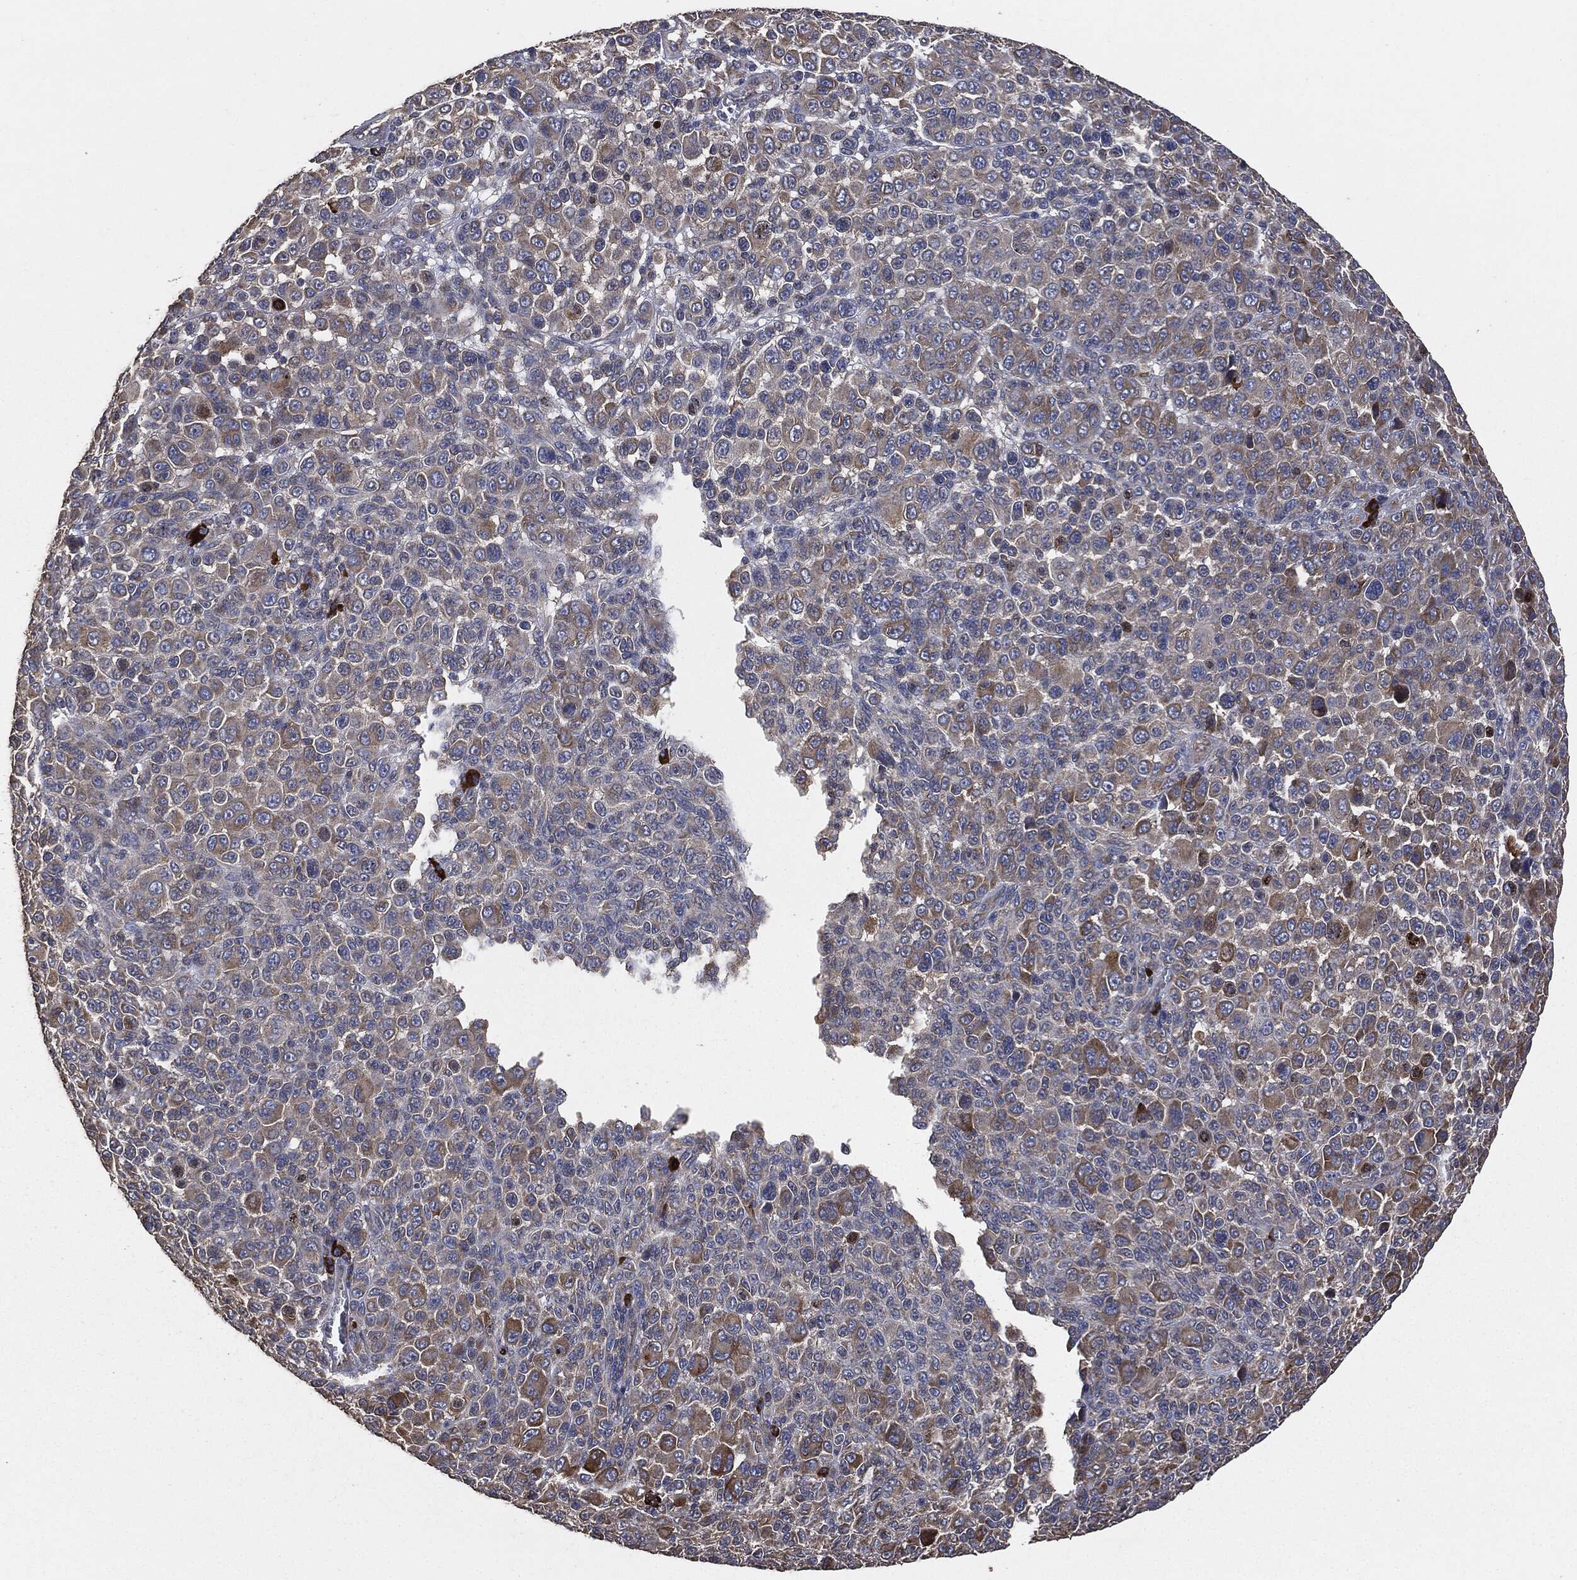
{"staining": {"intensity": "strong", "quantity": "<25%", "location": "cytoplasmic/membranous"}, "tissue": "melanoma", "cell_type": "Tumor cells", "image_type": "cancer", "snomed": [{"axis": "morphology", "description": "Malignant melanoma, NOS"}, {"axis": "topography", "description": "Skin"}], "caption": "Melanoma stained for a protein demonstrates strong cytoplasmic/membranous positivity in tumor cells. (IHC, brightfield microscopy, high magnification).", "gene": "STK3", "patient": {"sex": "female", "age": 57}}